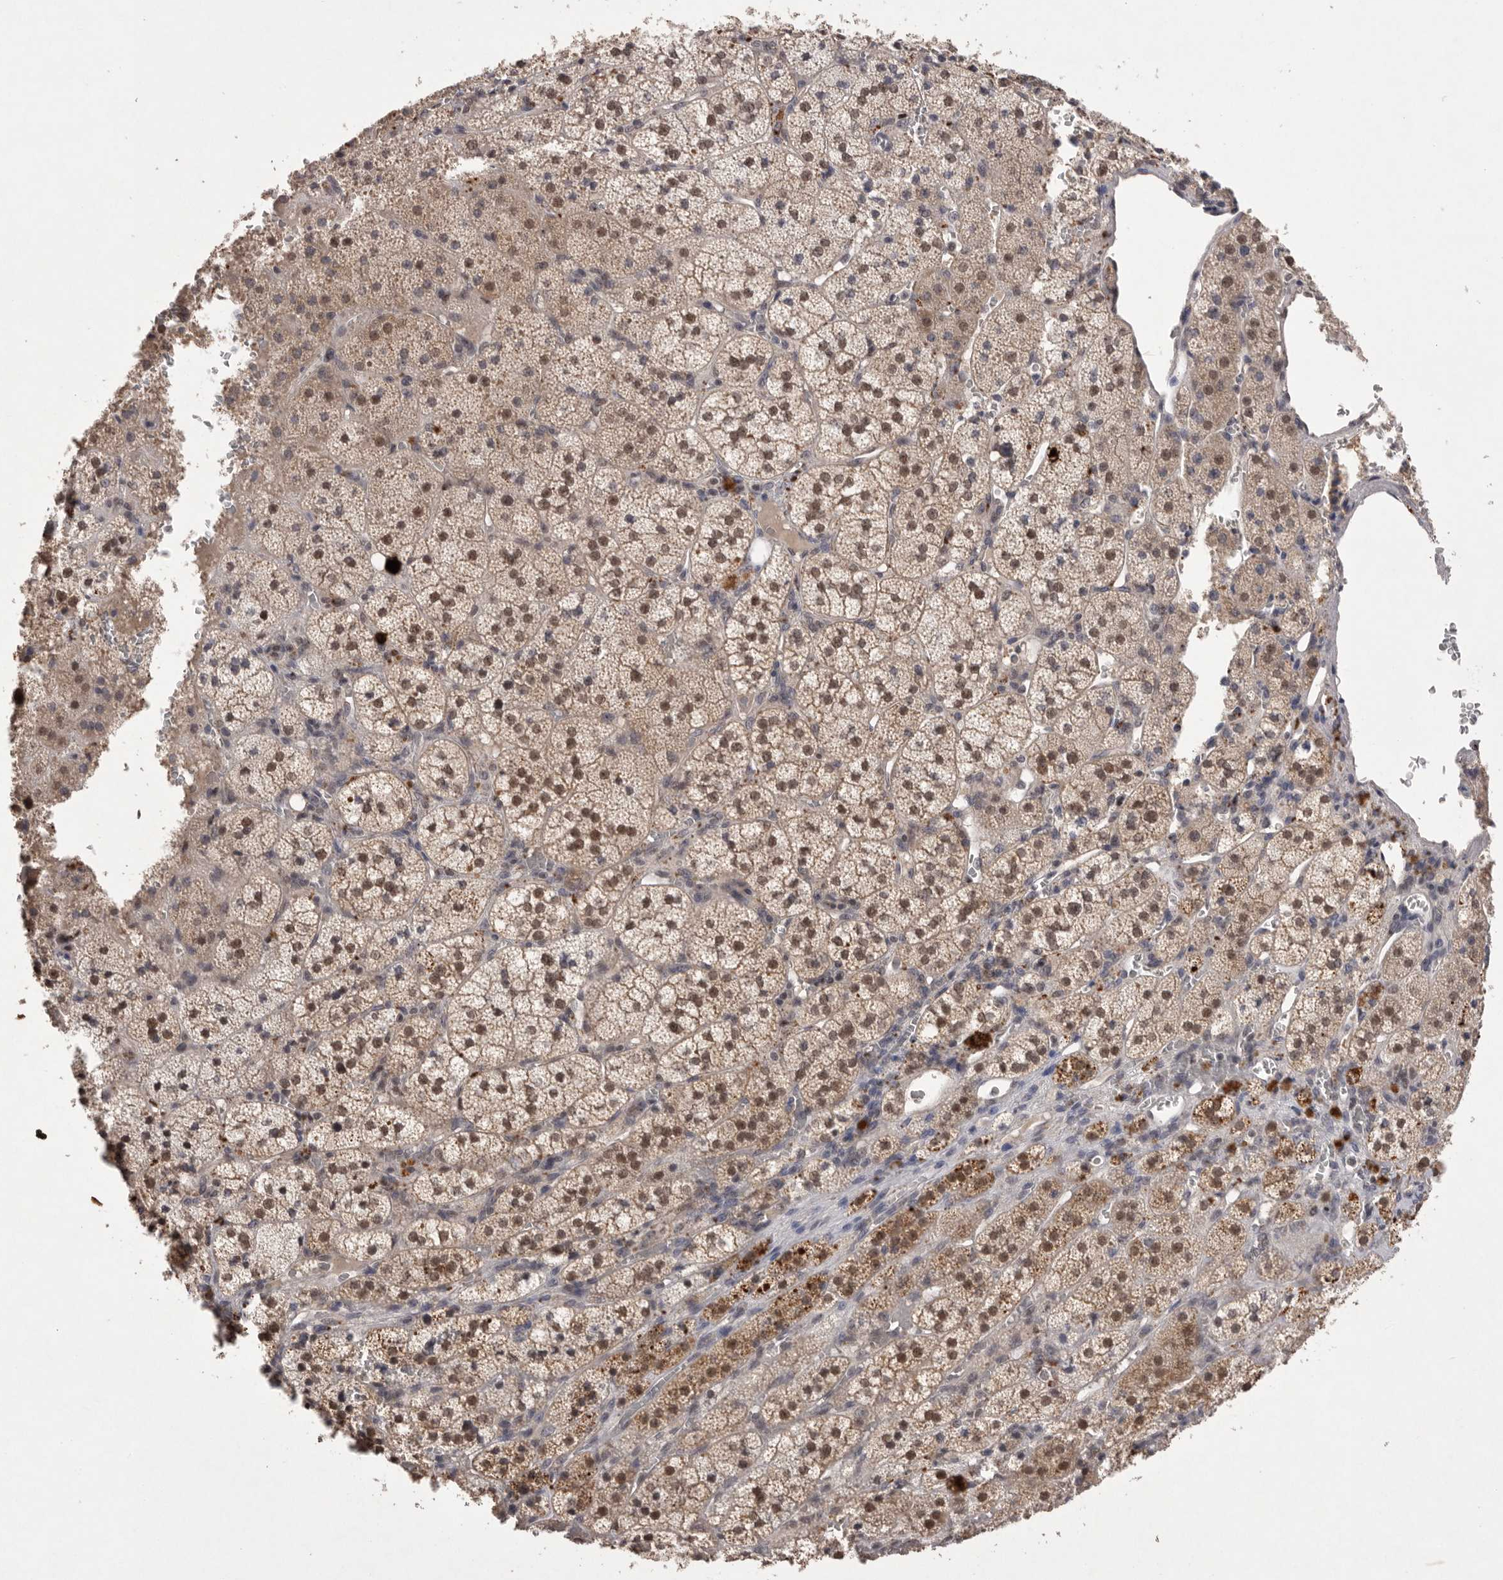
{"staining": {"intensity": "moderate", "quantity": ">75%", "location": "cytoplasmic/membranous,nuclear"}, "tissue": "adrenal gland", "cell_type": "Glandular cells", "image_type": "normal", "snomed": [{"axis": "morphology", "description": "Normal tissue, NOS"}, {"axis": "topography", "description": "Adrenal gland"}], "caption": "Immunohistochemistry (IHC) micrograph of unremarkable adrenal gland: adrenal gland stained using IHC displays medium levels of moderate protein expression localized specifically in the cytoplasmic/membranous,nuclear of glandular cells, appearing as a cytoplasmic/membranous,nuclear brown color.", "gene": "HUS1", "patient": {"sex": "female", "age": 44}}